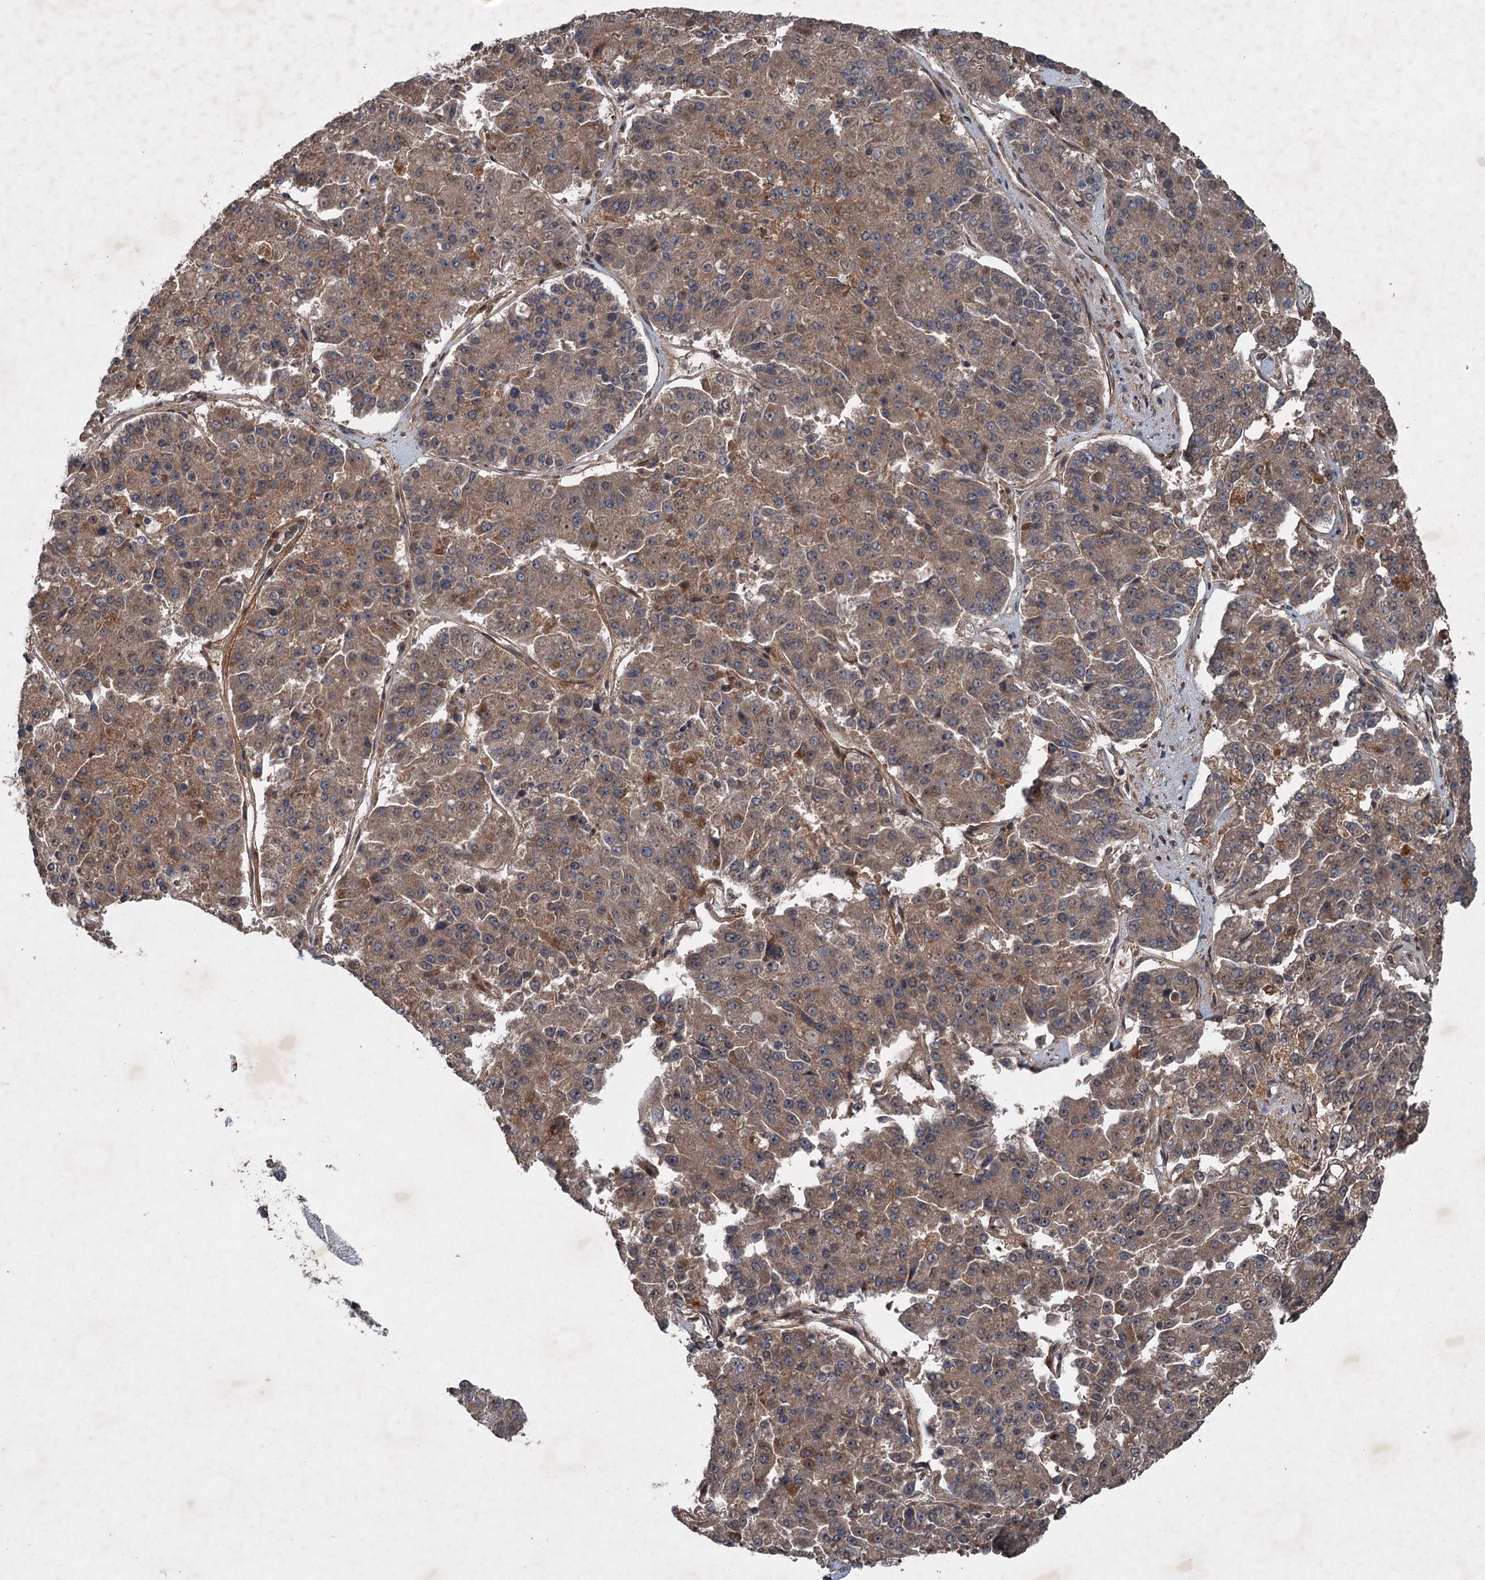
{"staining": {"intensity": "moderate", "quantity": ">75%", "location": "cytoplasmic/membranous"}, "tissue": "pancreatic cancer", "cell_type": "Tumor cells", "image_type": "cancer", "snomed": [{"axis": "morphology", "description": "Adenocarcinoma, NOS"}, {"axis": "topography", "description": "Pancreas"}], "caption": "Brown immunohistochemical staining in pancreatic adenocarcinoma reveals moderate cytoplasmic/membranous positivity in about >75% of tumor cells. (IHC, brightfield microscopy, high magnification).", "gene": "ALAS1", "patient": {"sex": "male", "age": 50}}